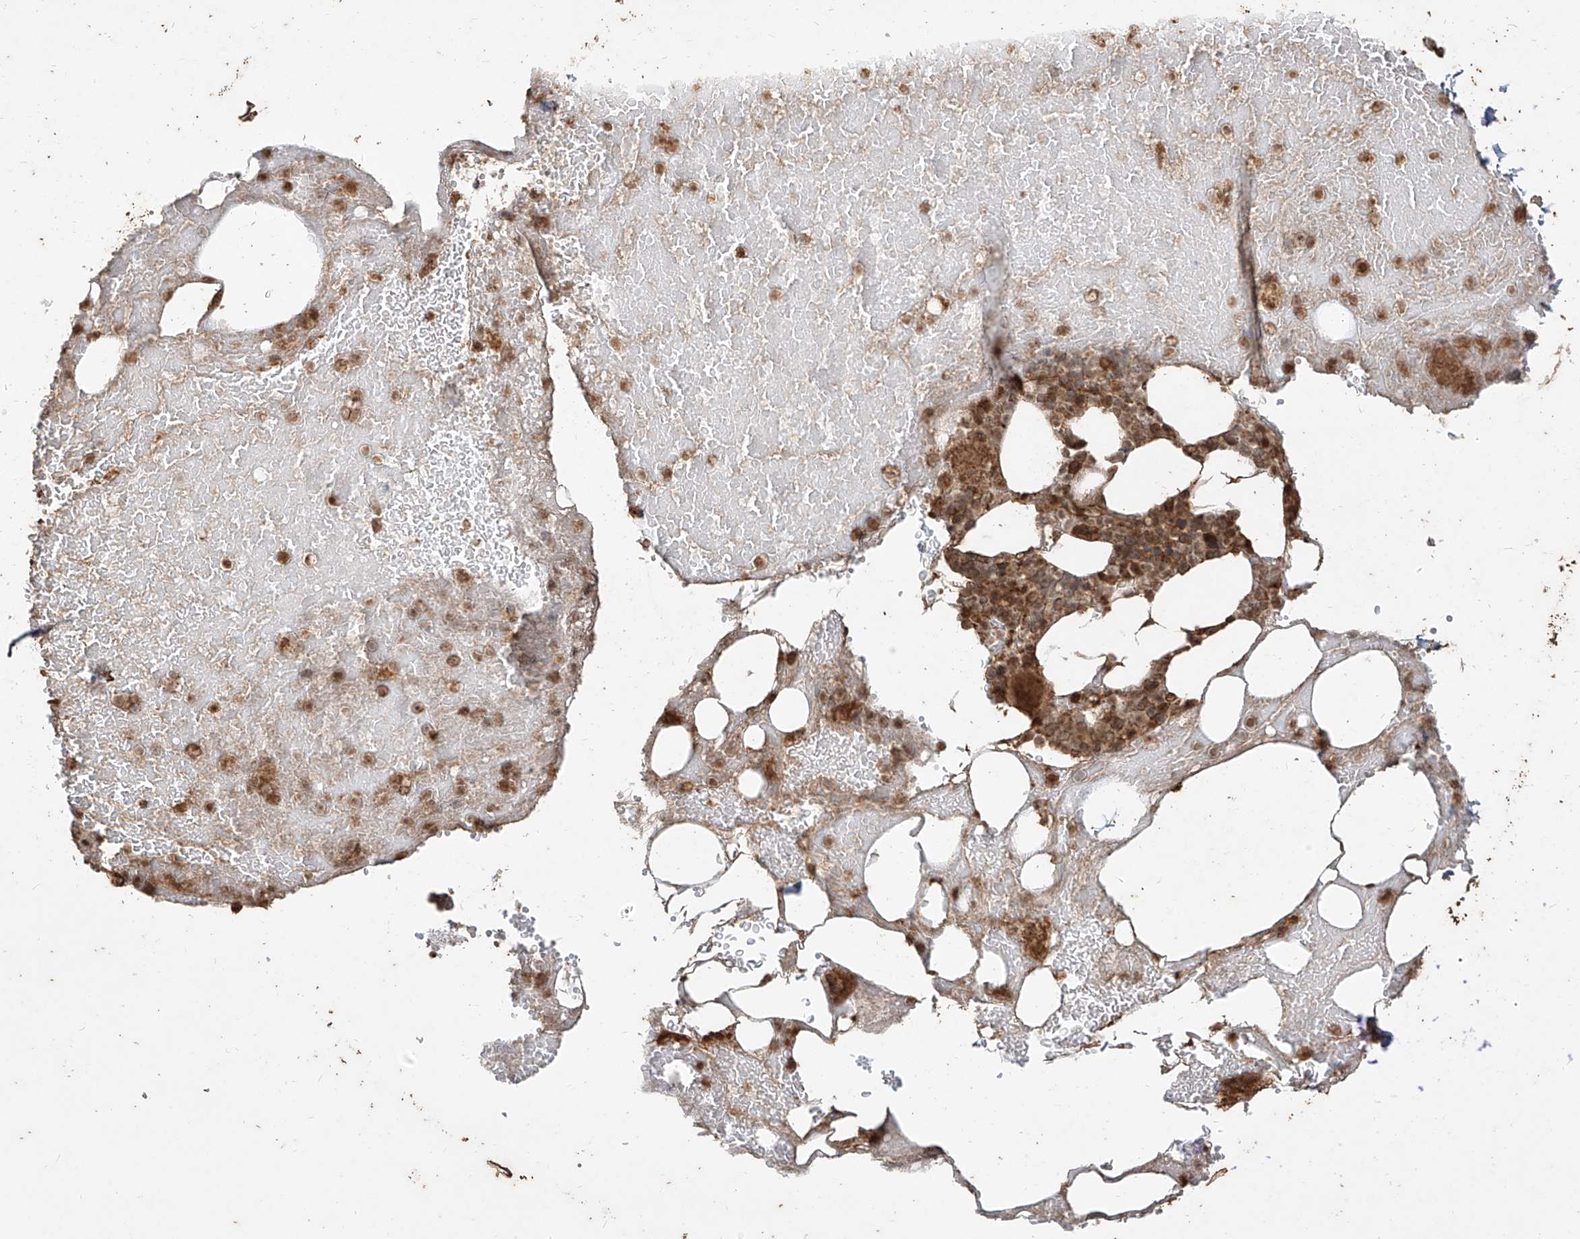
{"staining": {"intensity": "moderate", "quantity": ">75%", "location": "cytoplasmic/membranous"}, "tissue": "bone marrow", "cell_type": "Hematopoietic cells", "image_type": "normal", "snomed": [{"axis": "morphology", "description": "Normal tissue, NOS"}, {"axis": "topography", "description": "Bone marrow"}], "caption": "This is an image of immunohistochemistry staining of benign bone marrow, which shows moderate expression in the cytoplasmic/membranous of hematopoietic cells.", "gene": "ZNF660", "patient": {"sex": "male", "age": 60}}